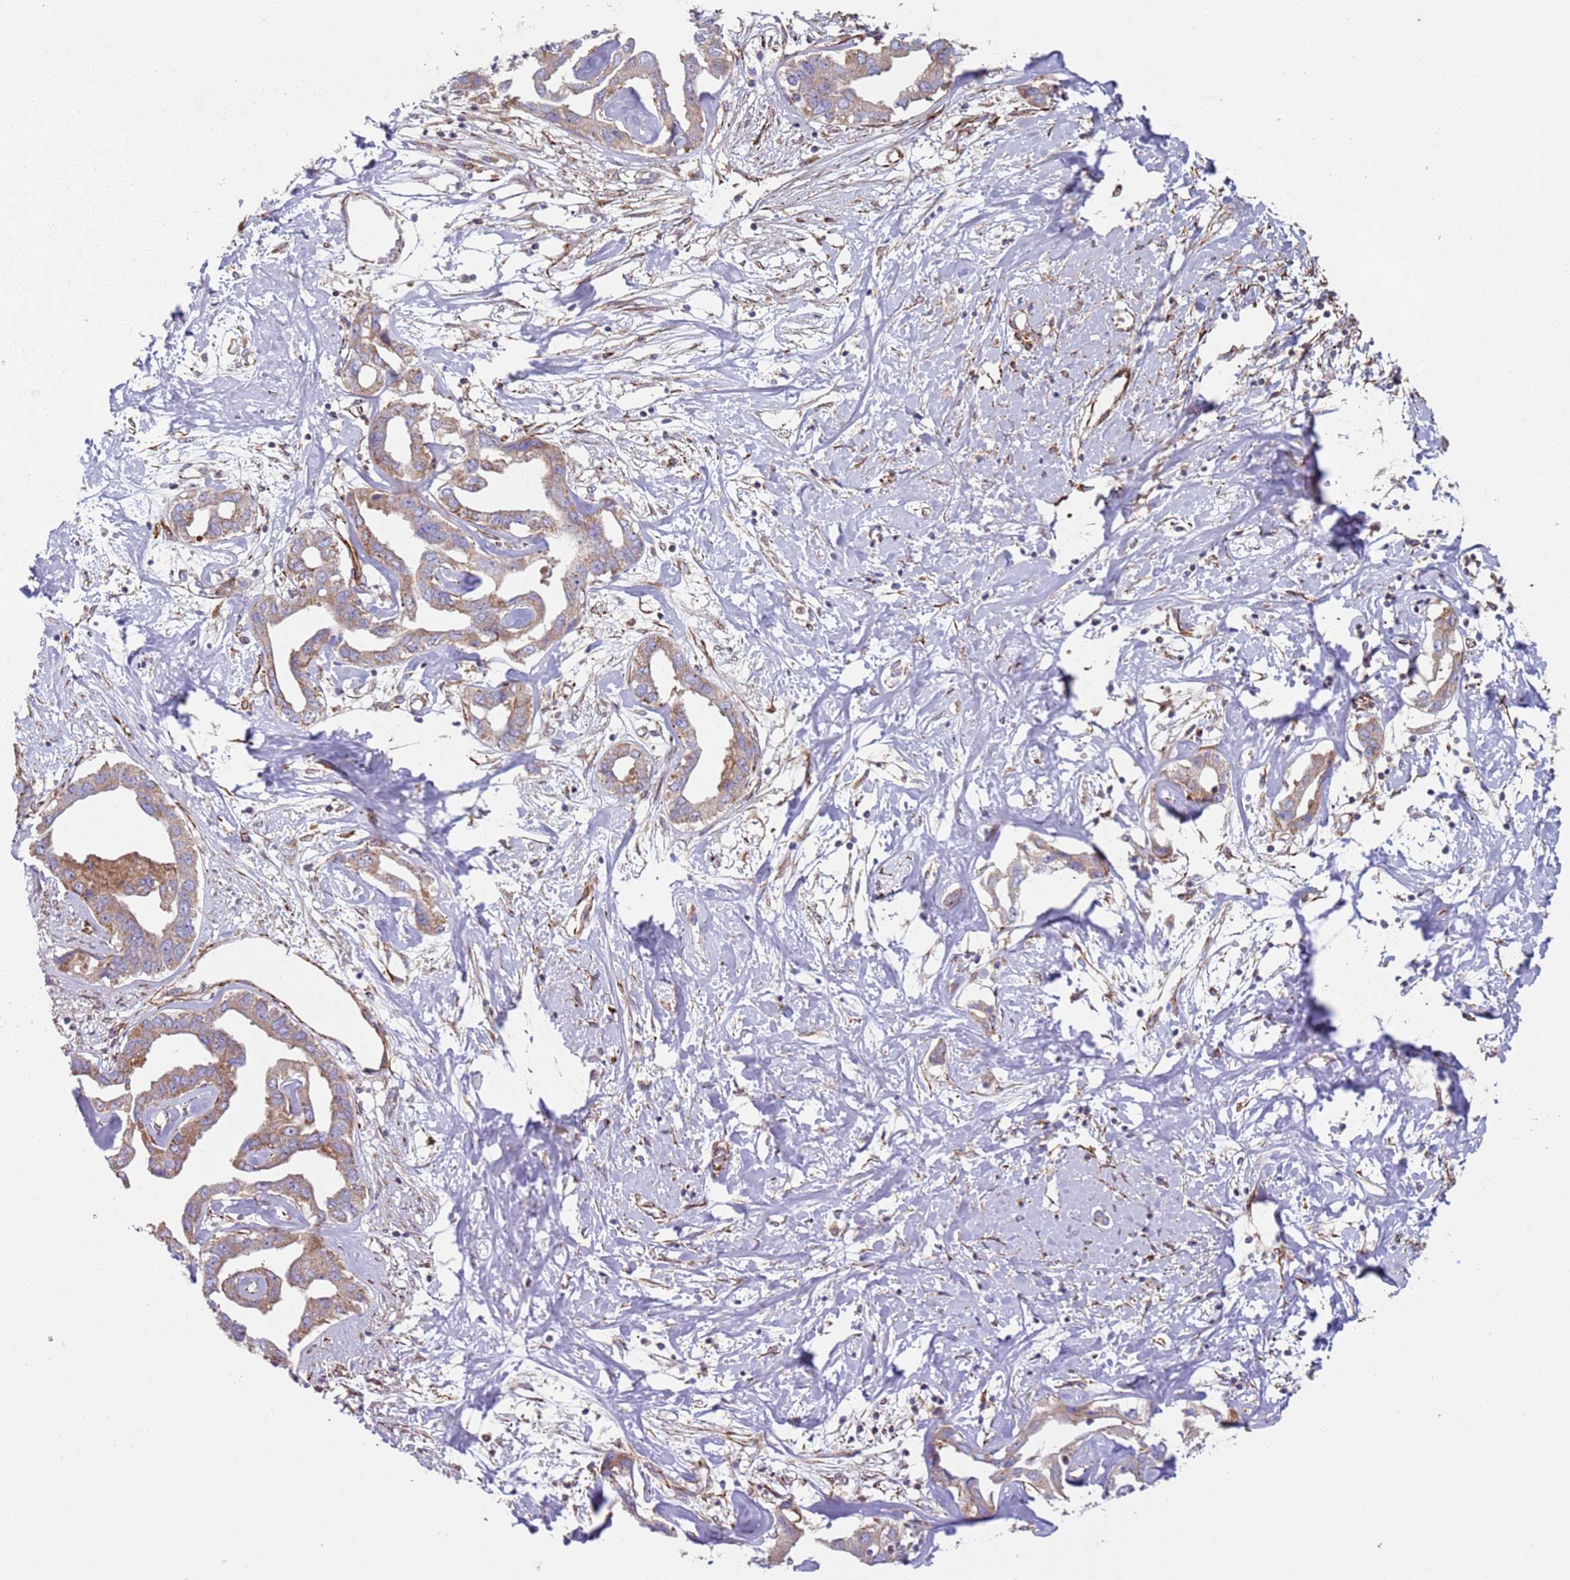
{"staining": {"intensity": "moderate", "quantity": ">75%", "location": "cytoplasmic/membranous"}, "tissue": "liver cancer", "cell_type": "Tumor cells", "image_type": "cancer", "snomed": [{"axis": "morphology", "description": "Cholangiocarcinoma"}, {"axis": "topography", "description": "Liver"}], "caption": "Tumor cells exhibit medium levels of moderate cytoplasmic/membranous positivity in about >75% of cells in liver cancer.", "gene": "SNAPIN", "patient": {"sex": "male", "age": 59}}